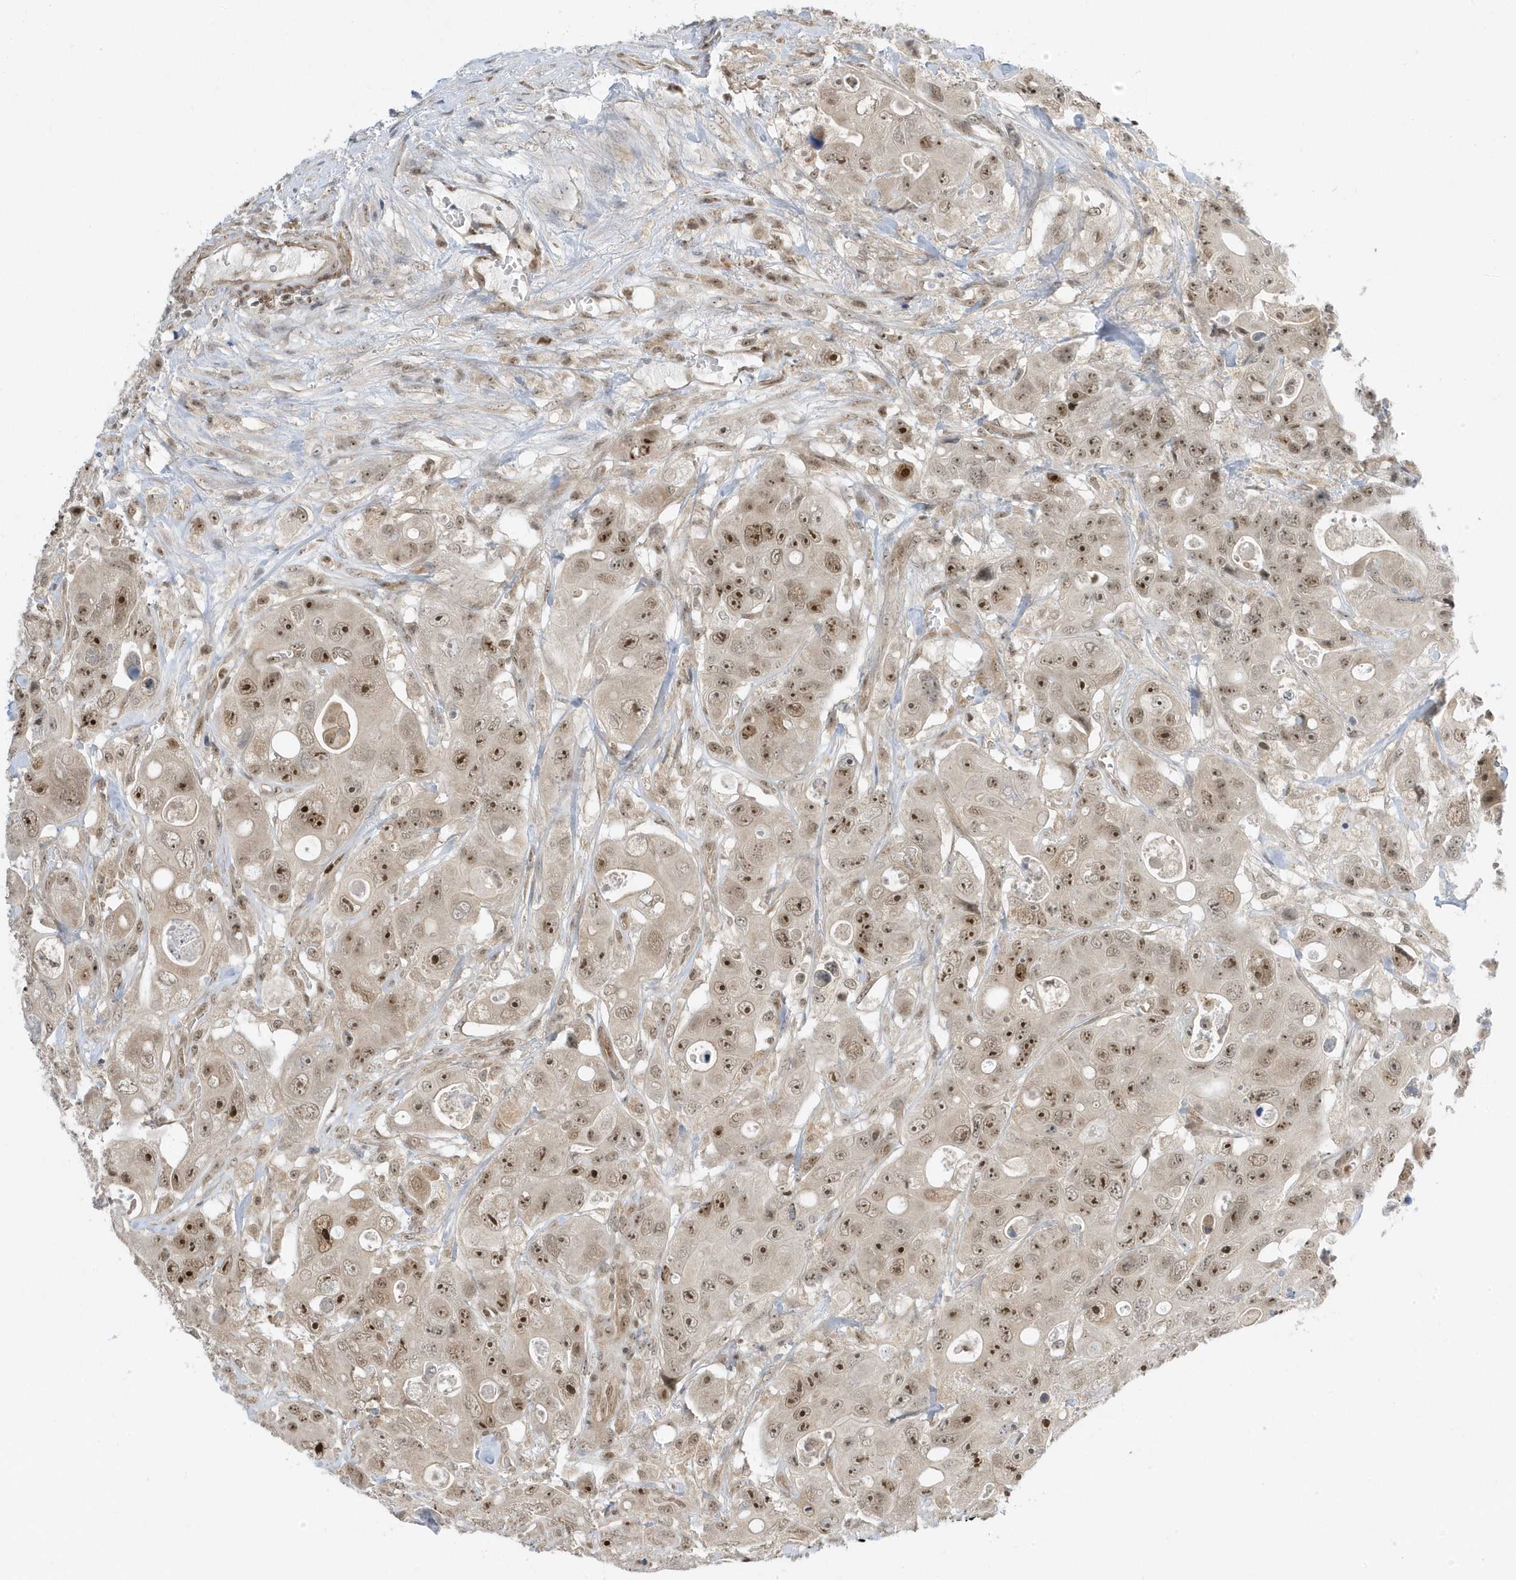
{"staining": {"intensity": "moderate", "quantity": ">75%", "location": "nuclear"}, "tissue": "colorectal cancer", "cell_type": "Tumor cells", "image_type": "cancer", "snomed": [{"axis": "morphology", "description": "Adenocarcinoma, NOS"}, {"axis": "topography", "description": "Colon"}], "caption": "The histopathology image demonstrates staining of colorectal cancer, revealing moderate nuclear protein positivity (brown color) within tumor cells. (DAB IHC with brightfield microscopy, high magnification).", "gene": "ZNF740", "patient": {"sex": "female", "age": 46}}